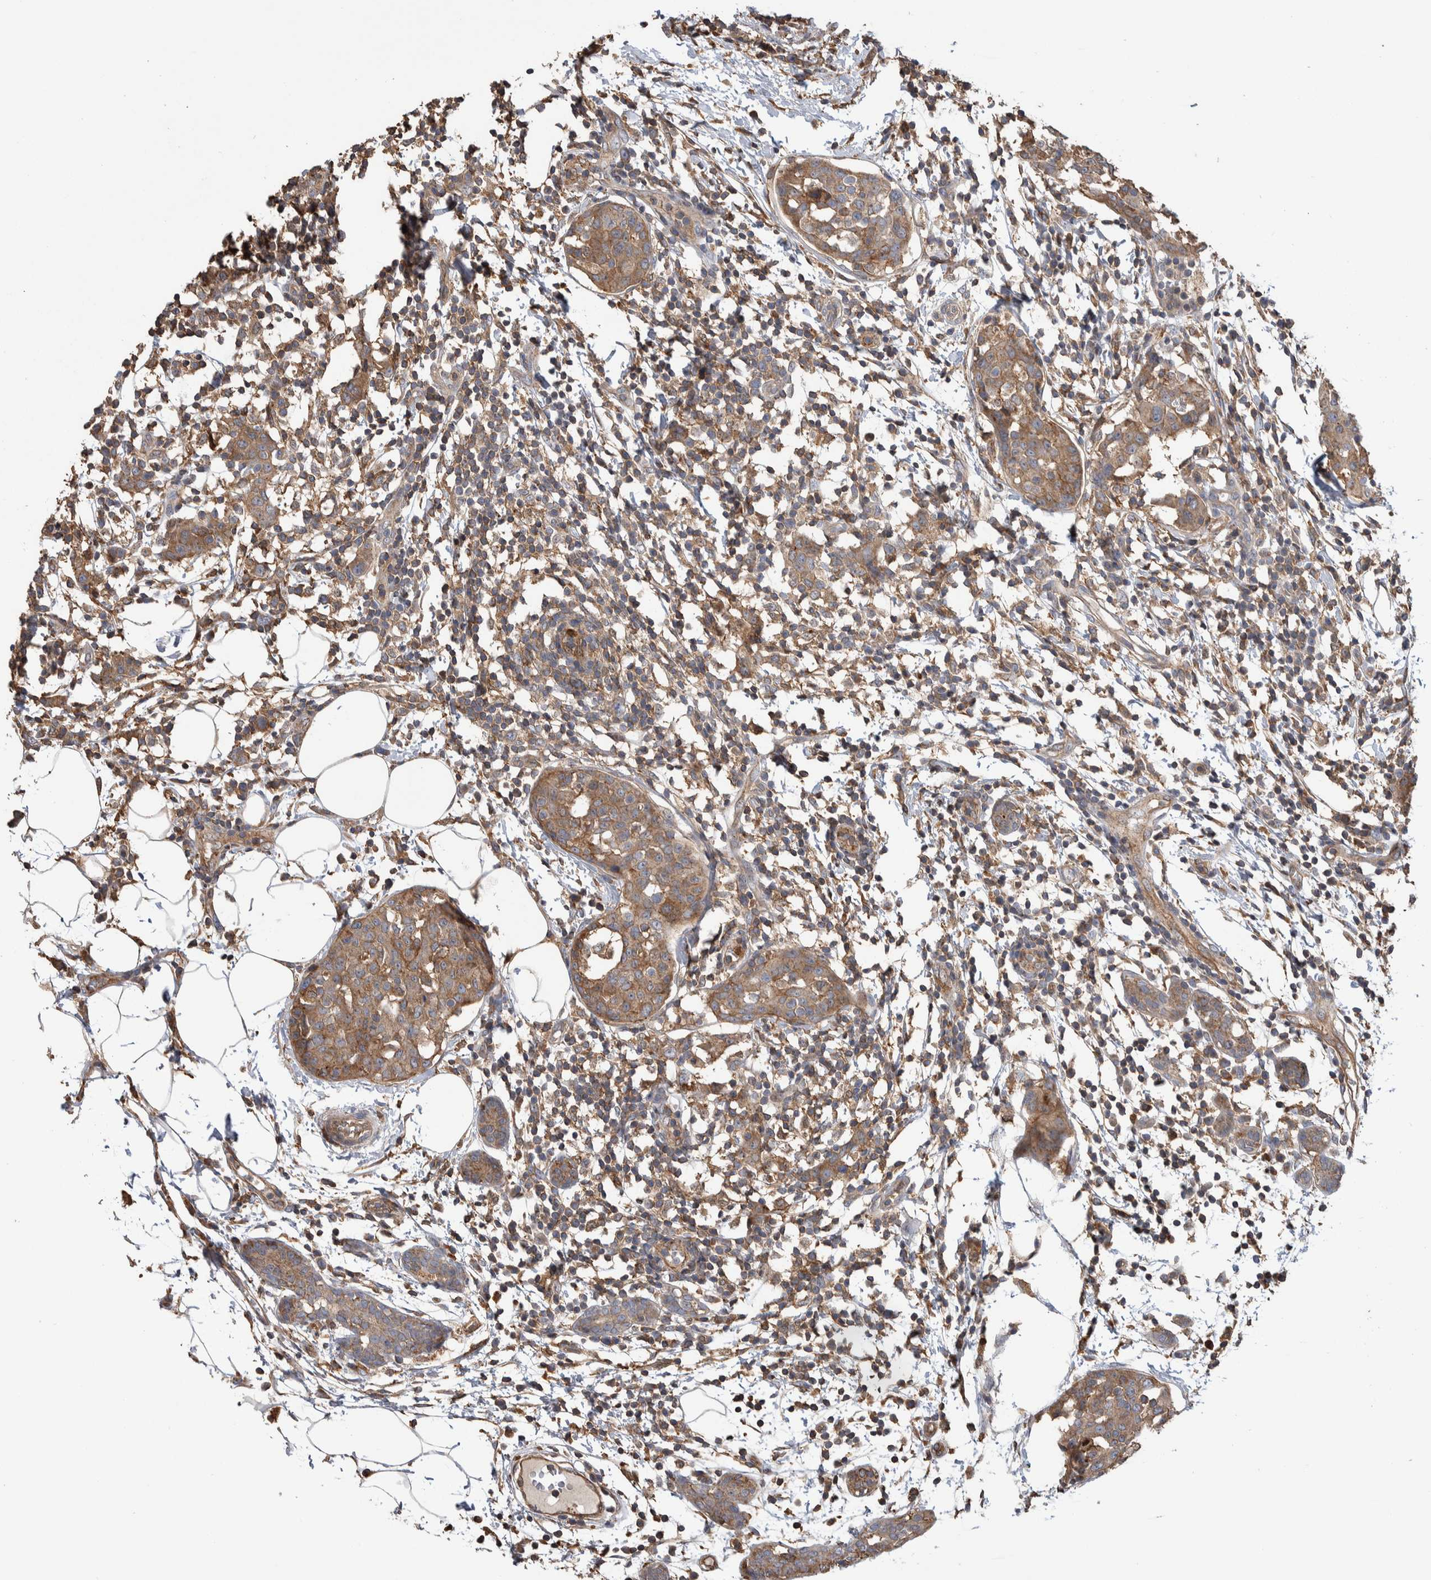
{"staining": {"intensity": "weak", "quantity": ">75%", "location": "cytoplasmic/membranous"}, "tissue": "breast cancer", "cell_type": "Tumor cells", "image_type": "cancer", "snomed": [{"axis": "morphology", "description": "Normal tissue, NOS"}, {"axis": "morphology", "description": "Duct carcinoma"}, {"axis": "topography", "description": "Breast"}], "caption": "Immunohistochemical staining of breast cancer (infiltrating ductal carcinoma) exhibits low levels of weak cytoplasmic/membranous protein staining in about >75% of tumor cells.", "gene": "SDCBP", "patient": {"sex": "female", "age": 37}}